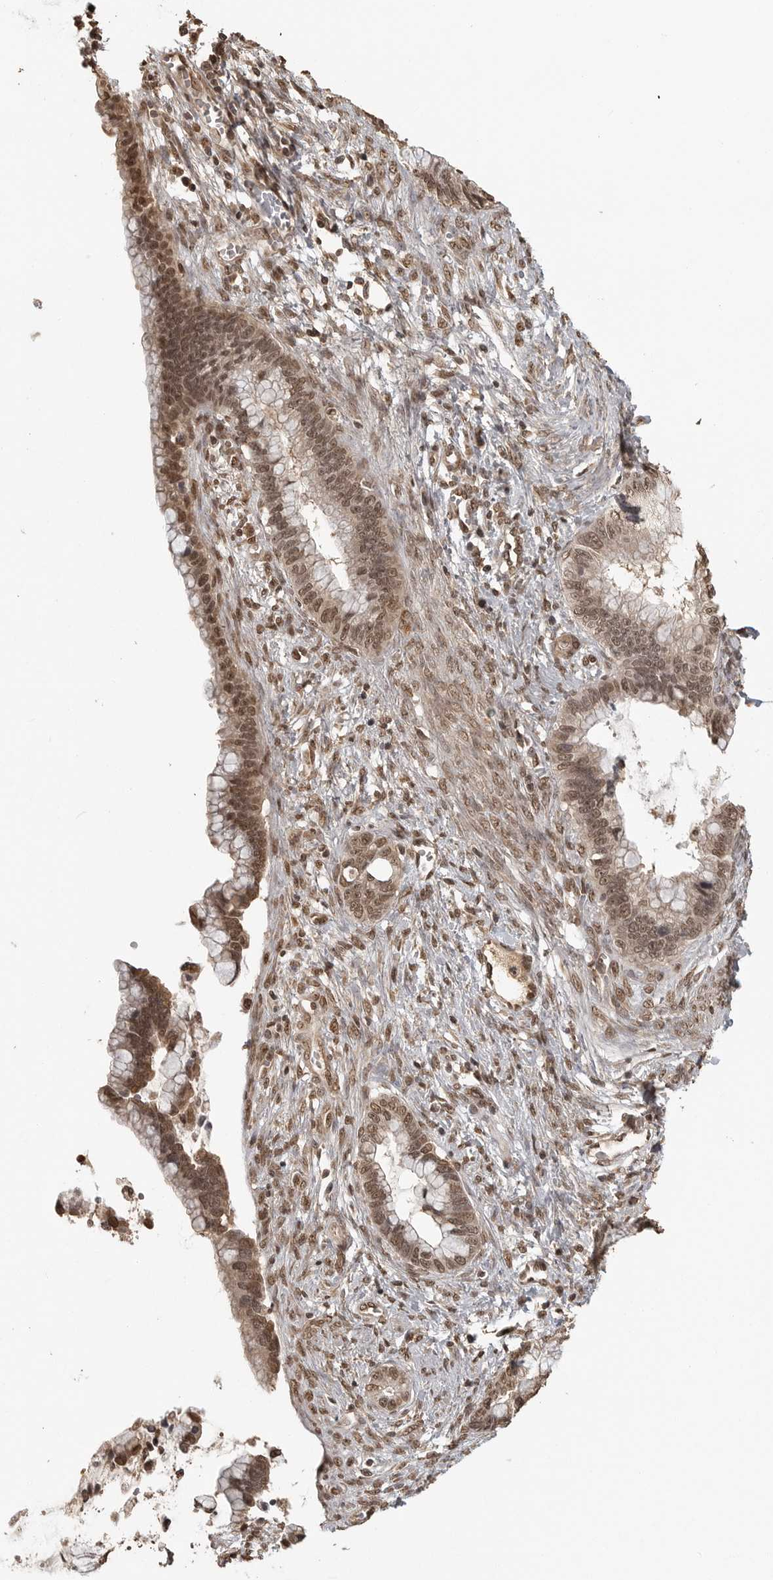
{"staining": {"intensity": "moderate", "quantity": ">75%", "location": "nuclear"}, "tissue": "cervical cancer", "cell_type": "Tumor cells", "image_type": "cancer", "snomed": [{"axis": "morphology", "description": "Adenocarcinoma, NOS"}, {"axis": "topography", "description": "Cervix"}], "caption": "Cervical cancer stained with DAB immunohistochemistry (IHC) shows medium levels of moderate nuclear positivity in approximately >75% of tumor cells.", "gene": "CLOCK", "patient": {"sex": "female", "age": 44}}